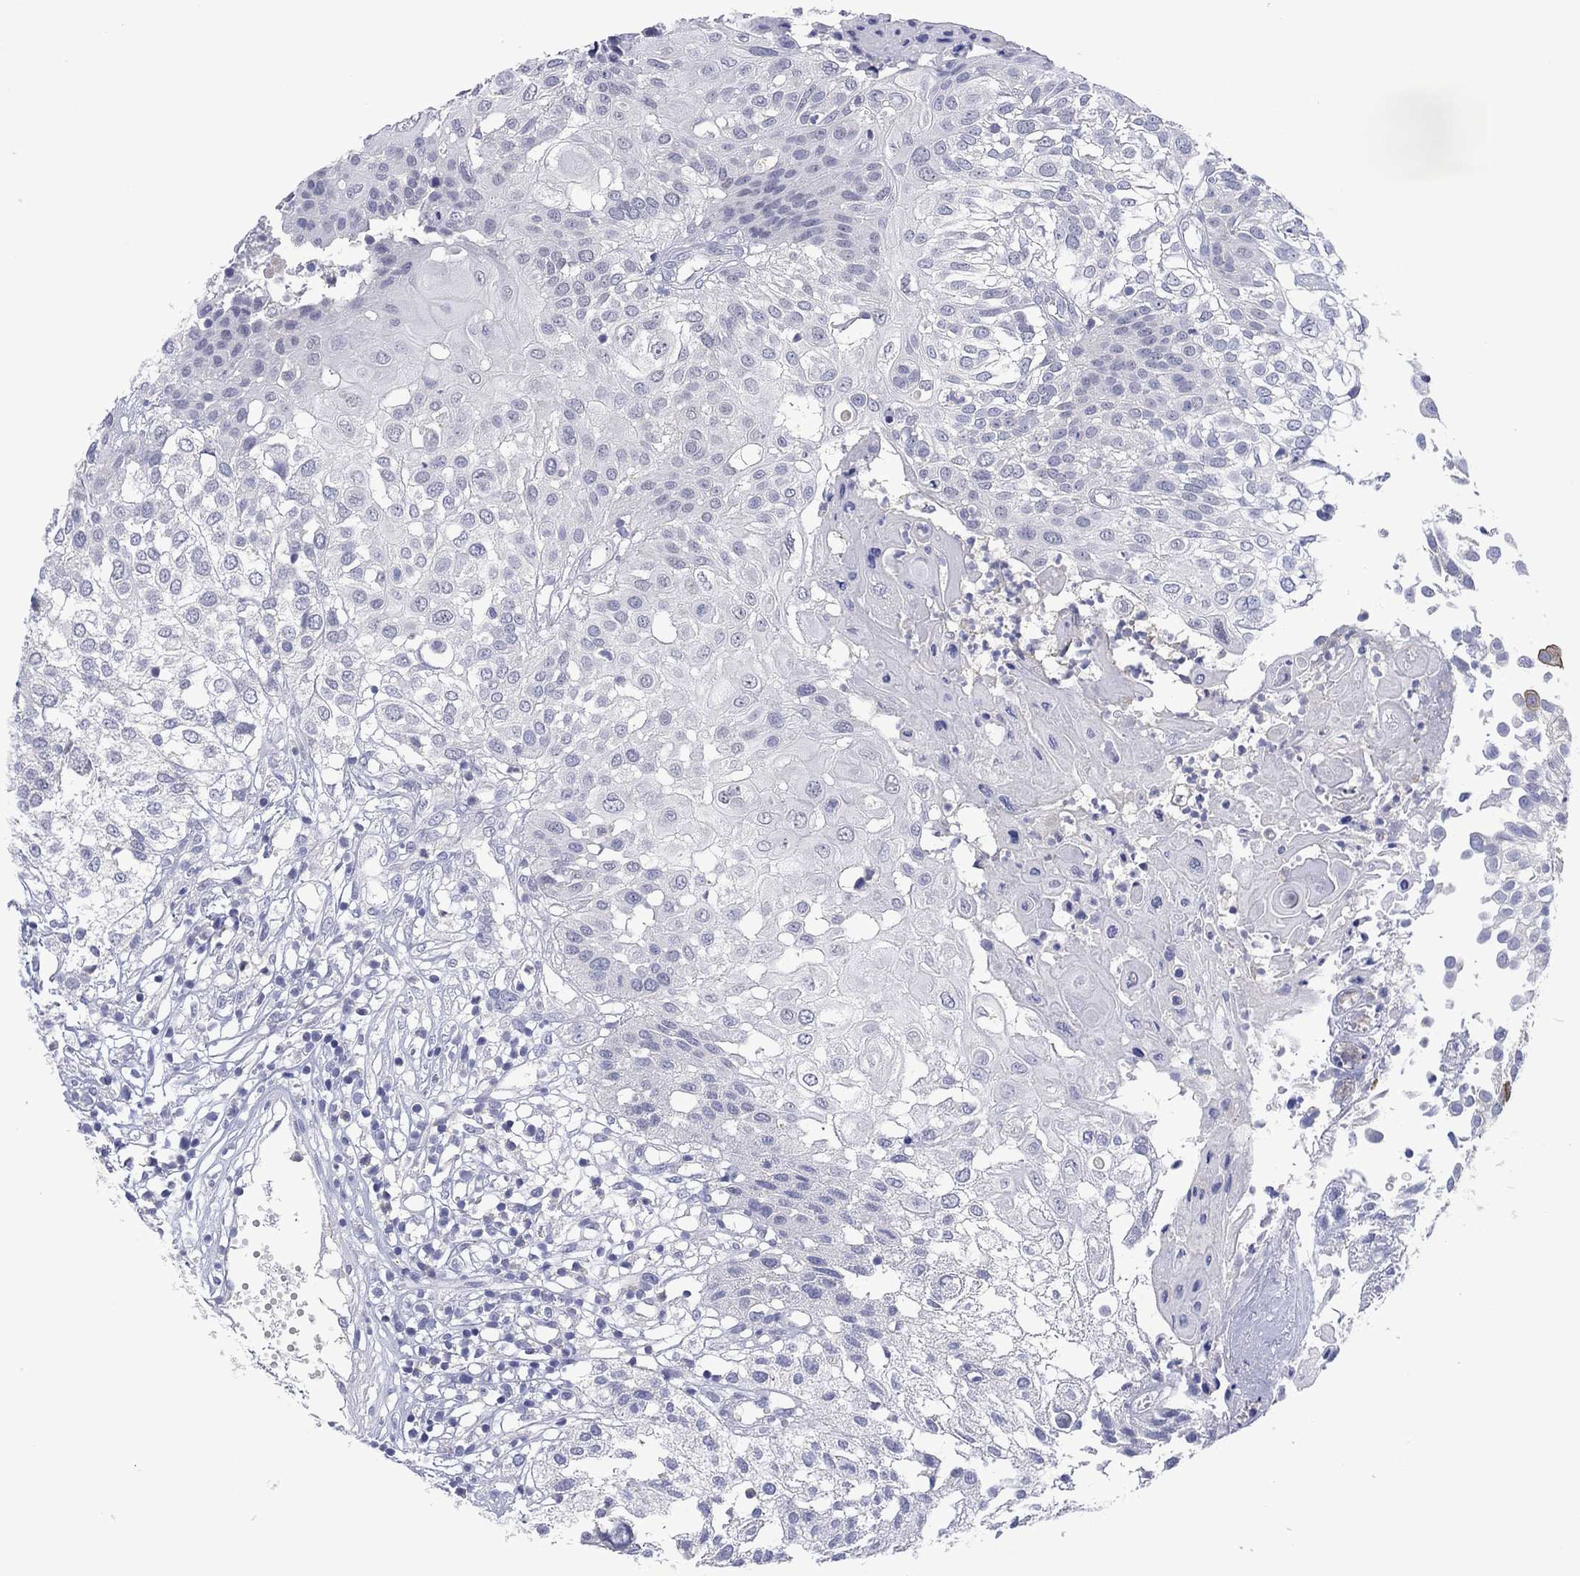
{"staining": {"intensity": "negative", "quantity": "none", "location": "none"}, "tissue": "urothelial cancer", "cell_type": "Tumor cells", "image_type": "cancer", "snomed": [{"axis": "morphology", "description": "Urothelial carcinoma, High grade"}, {"axis": "topography", "description": "Urinary bladder"}], "caption": "Urothelial cancer stained for a protein using immunohistochemistry shows no staining tumor cells.", "gene": "FER1L6", "patient": {"sex": "female", "age": 79}}